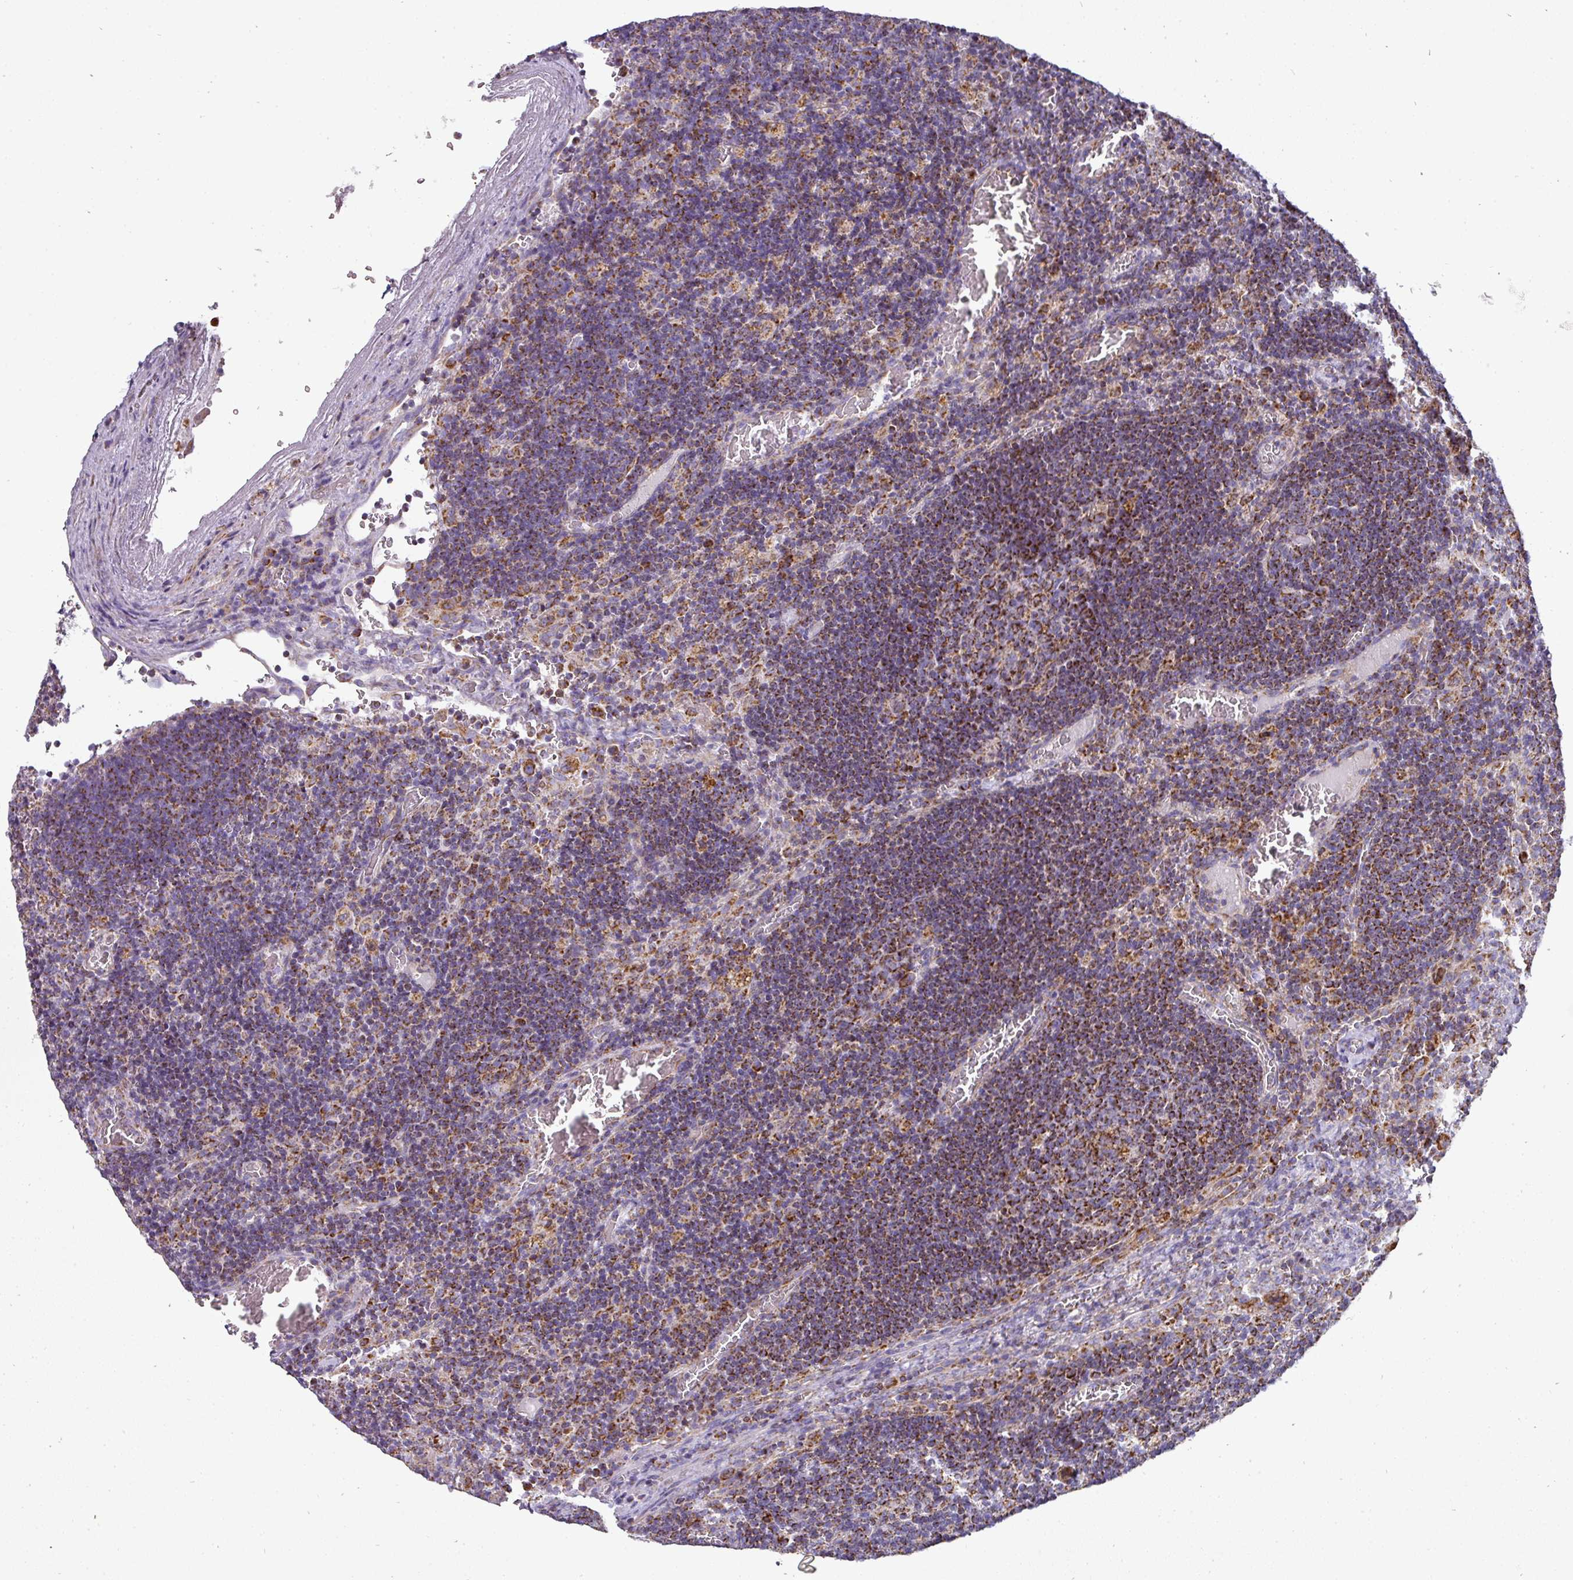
{"staining": {"intensity": "strong", "quantity": ">75%", "location": "cytoplasmic/membranous"}, "tissue": "lymph node", "cell_type": "Germinal center cells", "image_type": "normal", "snomed": [{"axis": "morphology", "description": "Normal tissue, NOS"}, {"axis": "topography", "description": "Lymph node"}], "caption": "About >75% of germinal center cells in unremarkable lymph node demonstrate strong cytoplasmic/membranous protein positivity as visualized by brown immunohistochemical staining.", "gene": "UQCRFS1", "patient": {"sex": "male", "age": 50}}